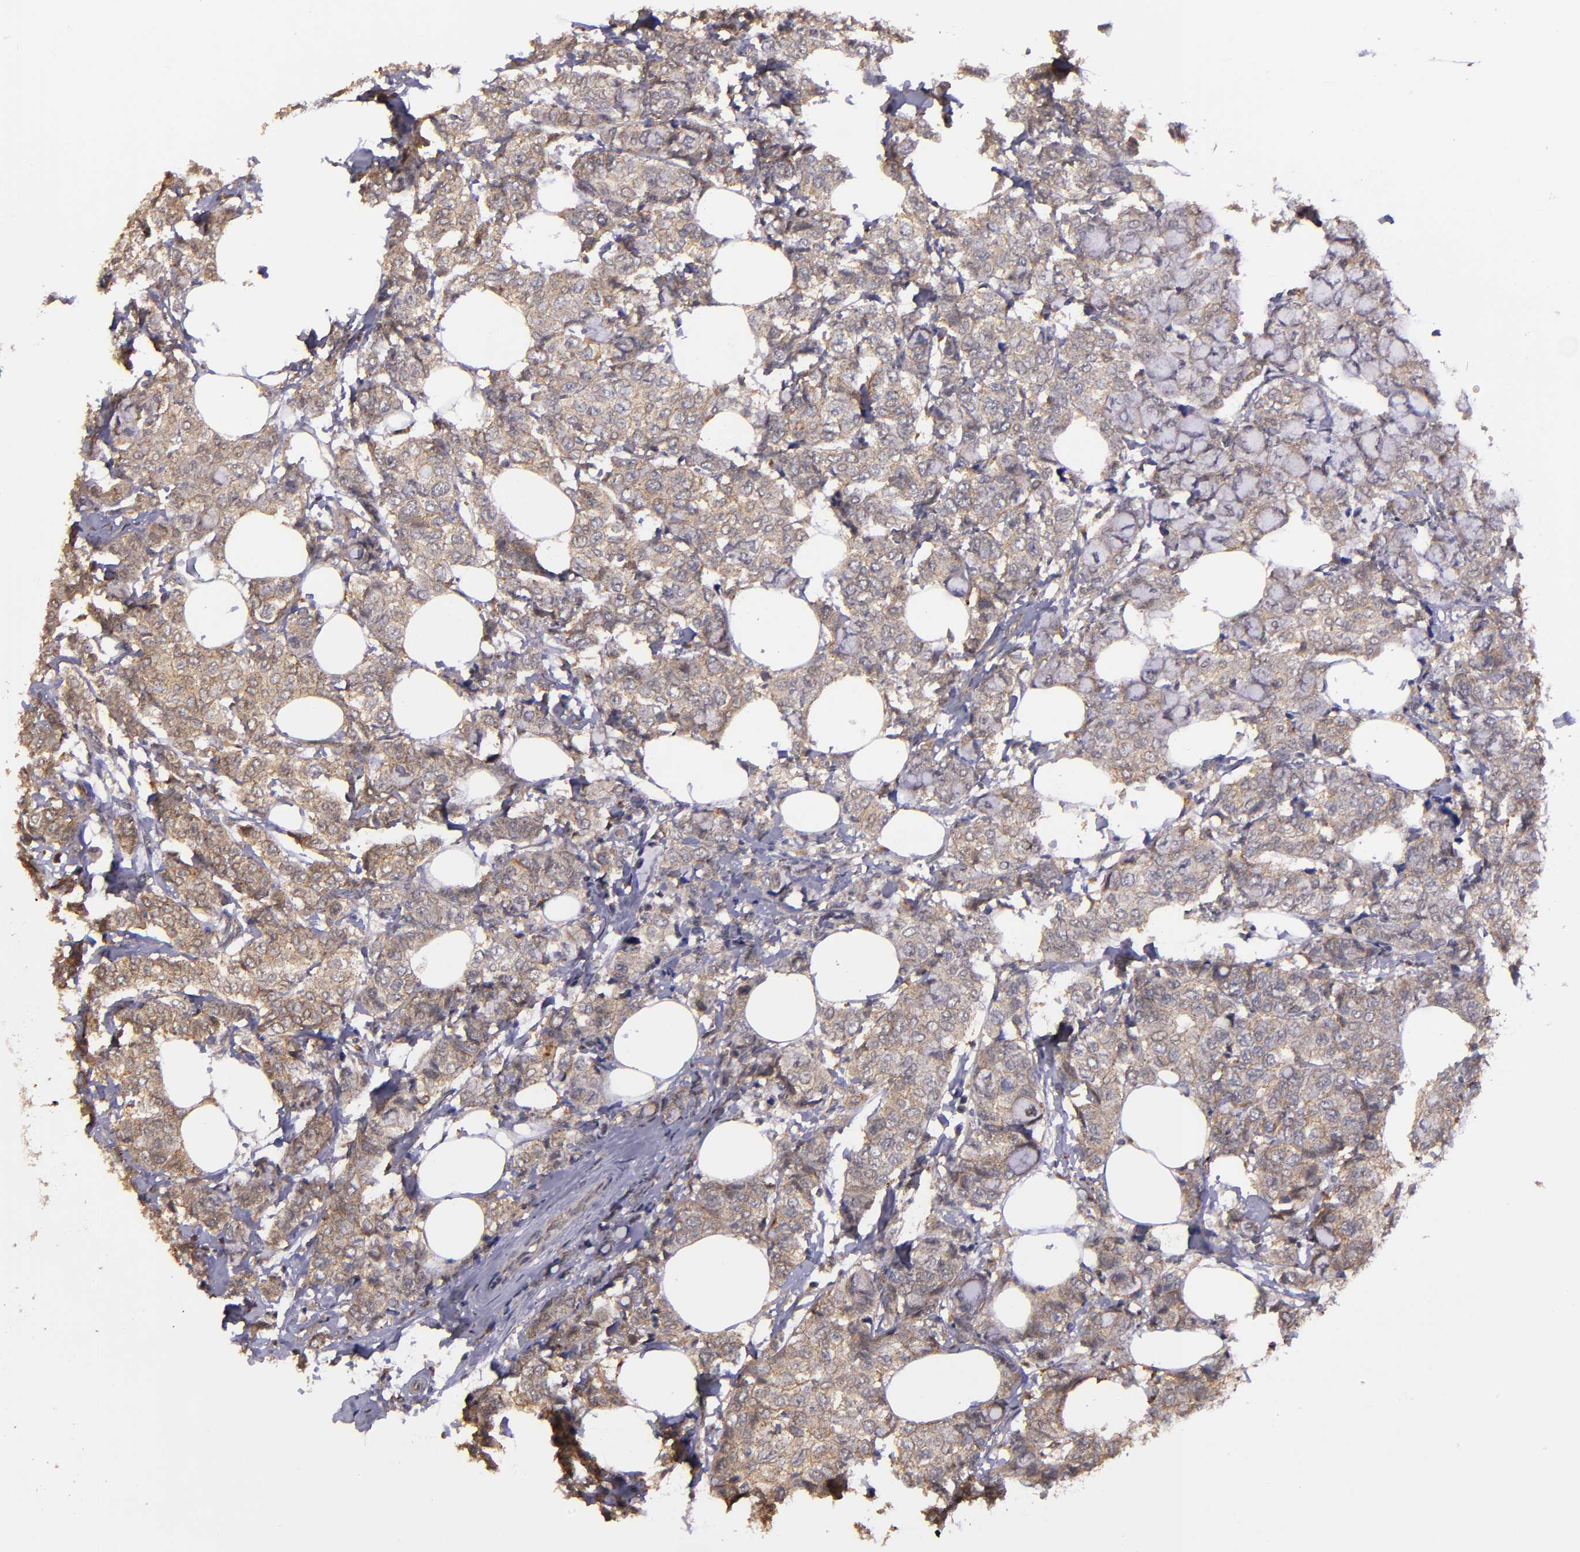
{"staining": {"intensity": "moderate", "quantity": ">75%", "location": "cytoplasmic/membranous"}, "tissue": "breast cancer", "cell_type": "Tumor cells", "image_type": "cancer", "snomed": [{"axis": "morphology", "description": "Lobular carcinoma"}, {"axis": "topography", "description": "Breast"}], "caption": "An IHC histopathology image of neoplastic tissue is shown. Protein staining in brown highlights moderate cytoplasmic/membranous positivity in lobular carcinoma (breast) within tumor cells.", "gene": "SIPA1L1", "patient": {"sex": "female", "age": 60}}